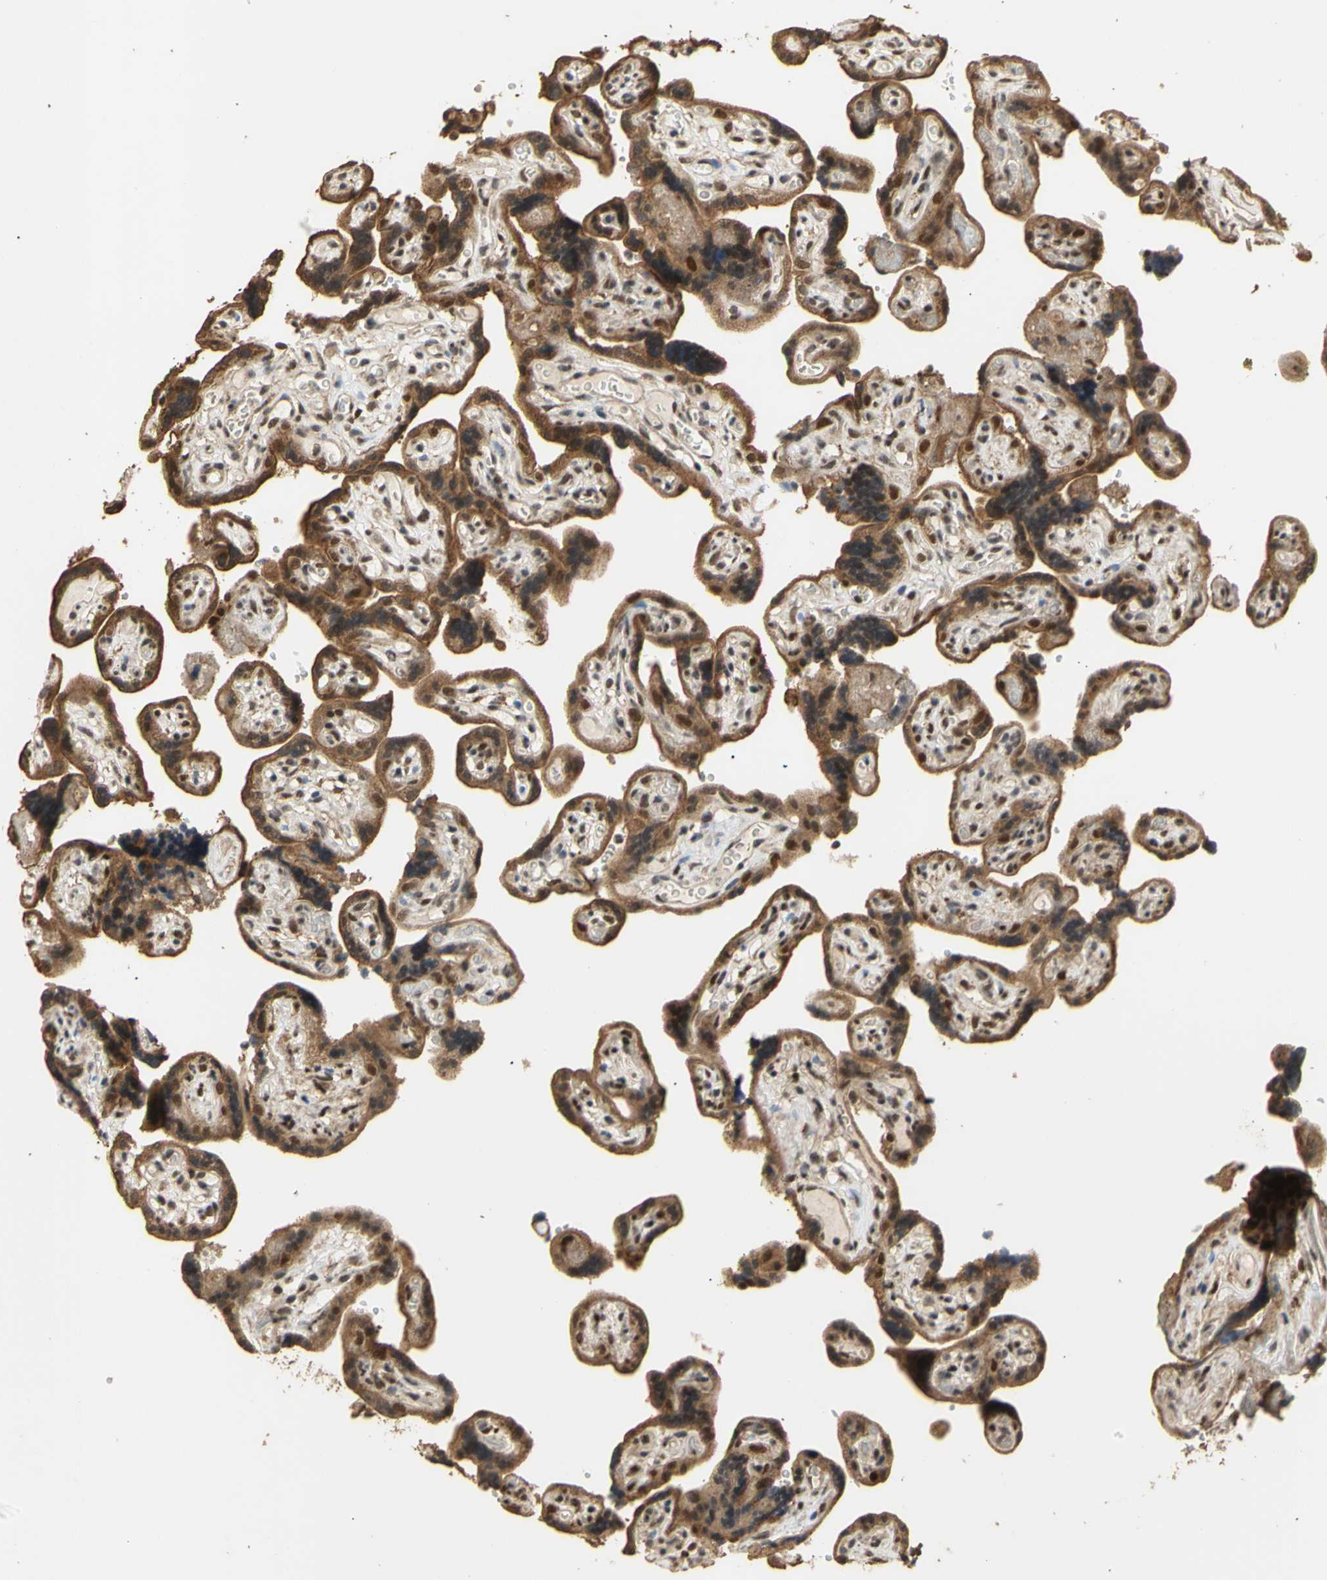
{"staining": {"intensity": "strong", "quantity": ">75%", "location": "cytoplasmic/membranous,nuclear"}, "tissue": "placenta", "cell_type": "Trophoblastic cells", "image_type": "normal", "snomed": [{"axis": "morphology", "description": "Normal tissue, NOS"}, {"axis": "topography", "description": "Placenta"}], "caption": "Strong cytoplasmic/membranous,nuclear positivity for a protein is seen in about >75% of trophoblastic cells of benign placenta using IHC.", "gene": "GTF2E2", "patient": {"sex": "female", "age": 30}}